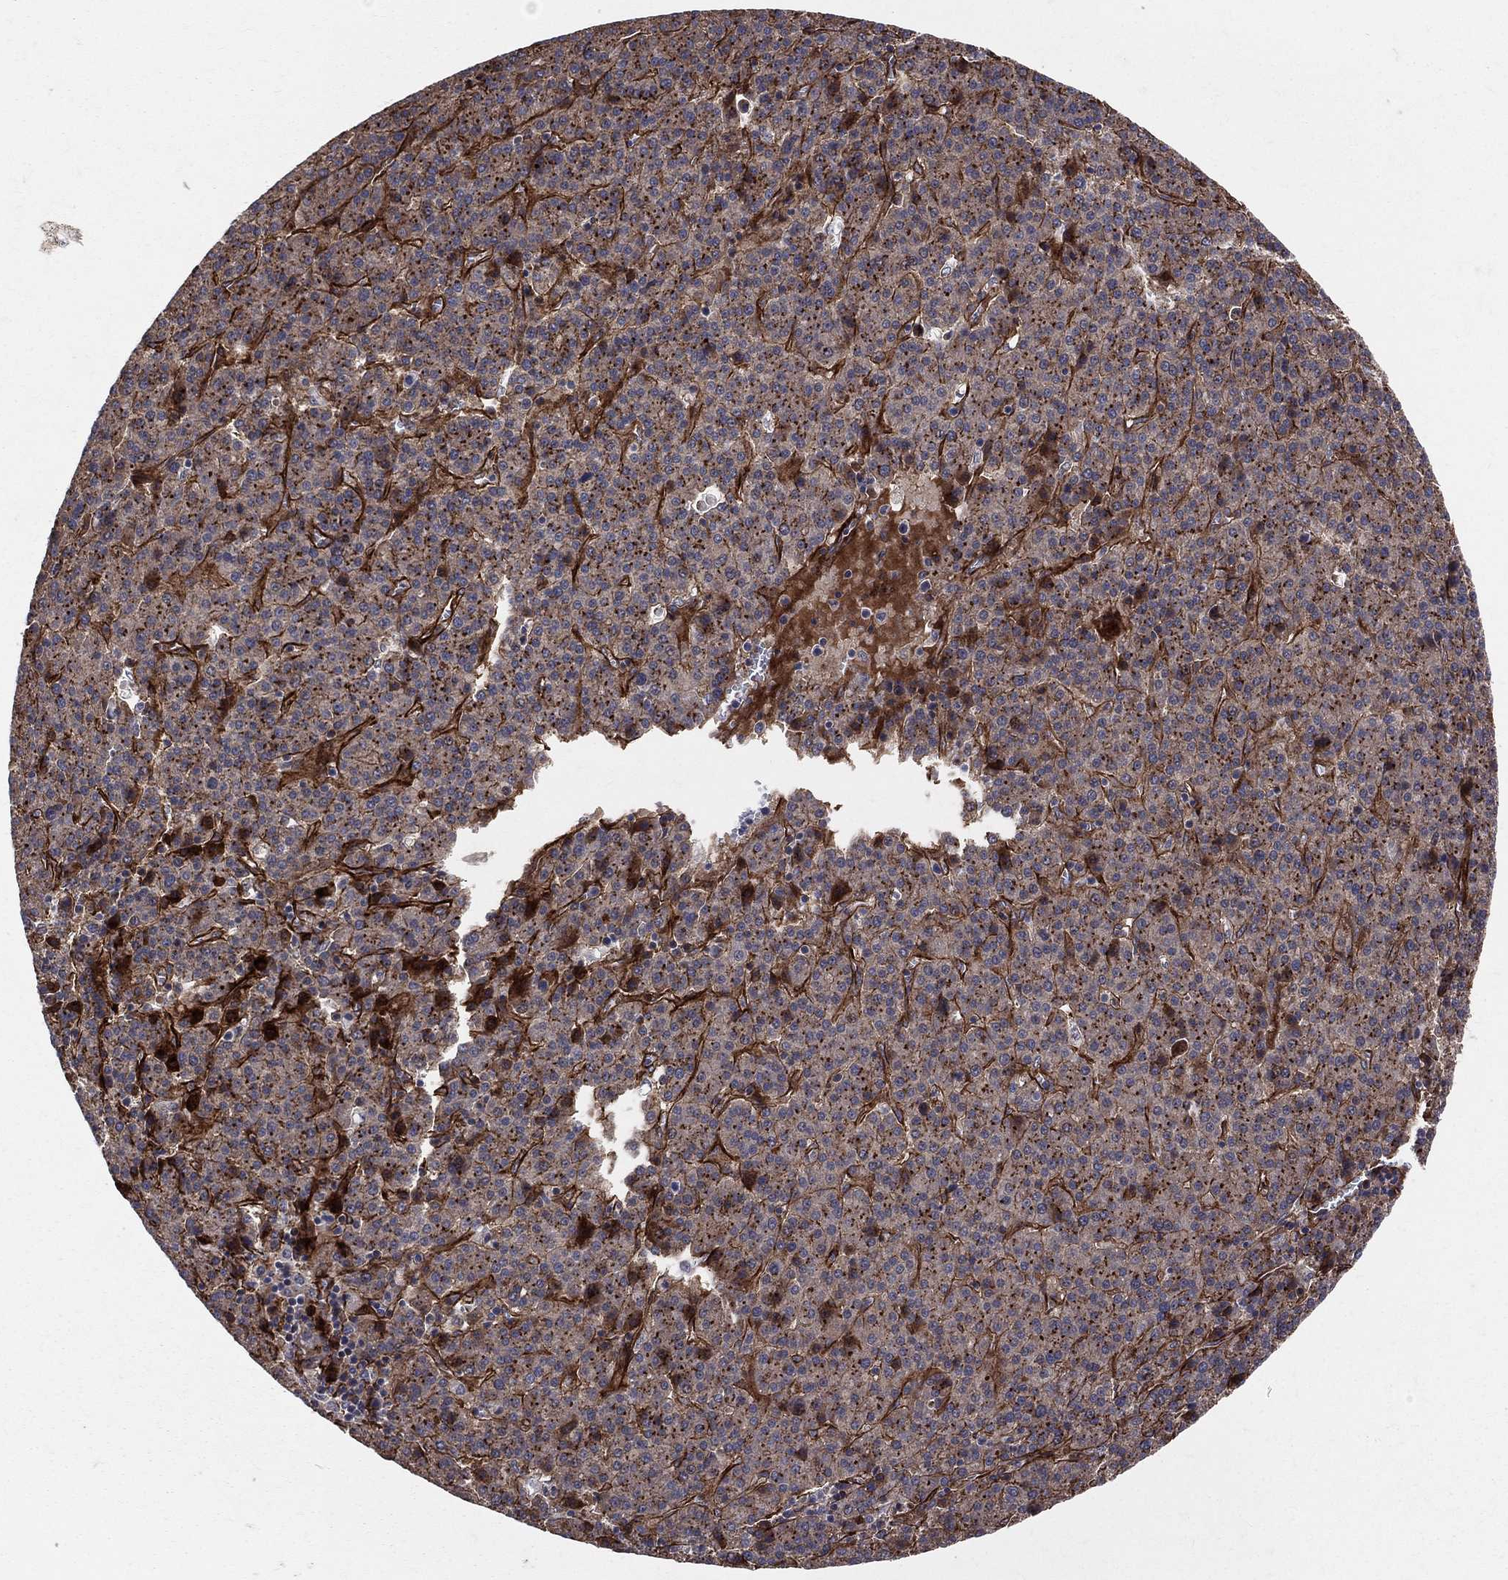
{"staining": {"intensity": "strong", "quantity": ">75%", "location": "cytoplasmic/membranous"}, "tissue": "liver cancer", "cell_type": "Tumor cells", "image_type": "cancer", "snomed": [{"axis": "morphology", "description": "Carcinoma, Hepatocellular, NOS"}, {"axis": "topography", "description": "Liver"}], "caption": "About >75% of tumor cells in human liver hepatocellular carcinoma reveal strong cytoplasmic/membranous protein expression as visualized by brown immunohistochemical staining.", "gene": "ENTPD1", "patient": {"sex": "female", "age": 58}}